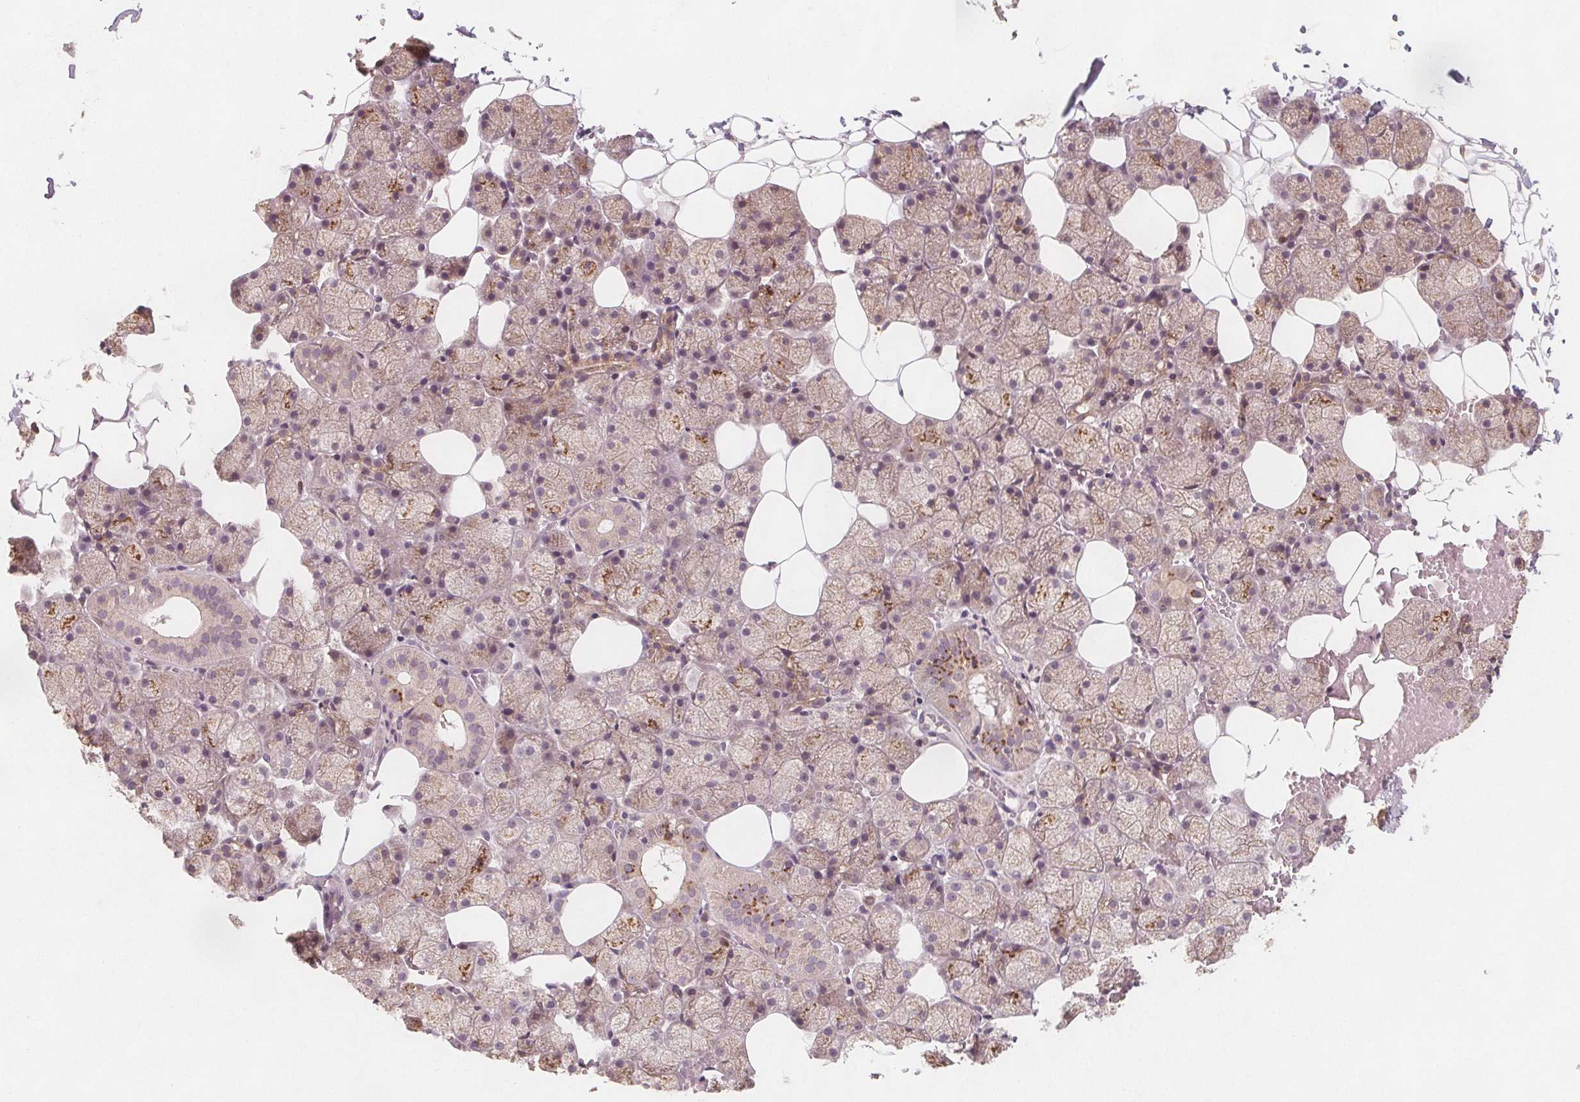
{"staining": {"intensity": "moderate", "quantity": "<25%", "location": "cytoplasmic/membranous"}, "tissue": "salivary gland", "cell_type": "Glandular cells", "image_type": "normal", "snomed": [{"axis": "morphology", "description": "Normal tissue, NOS"}, {"axis": "topography", "description": "Salivary gland"}], "caption": "Immunohistochemical staining of normal human salivary gland displays <25% levels of moderate cytoplasmic/membranous protein expression in about <25% of glandular cells. Ihc stains the protein in brown and the nuclei are stained blue.", "gene": "NCSTN", "patient": {"sex": "male", "age": 38}}